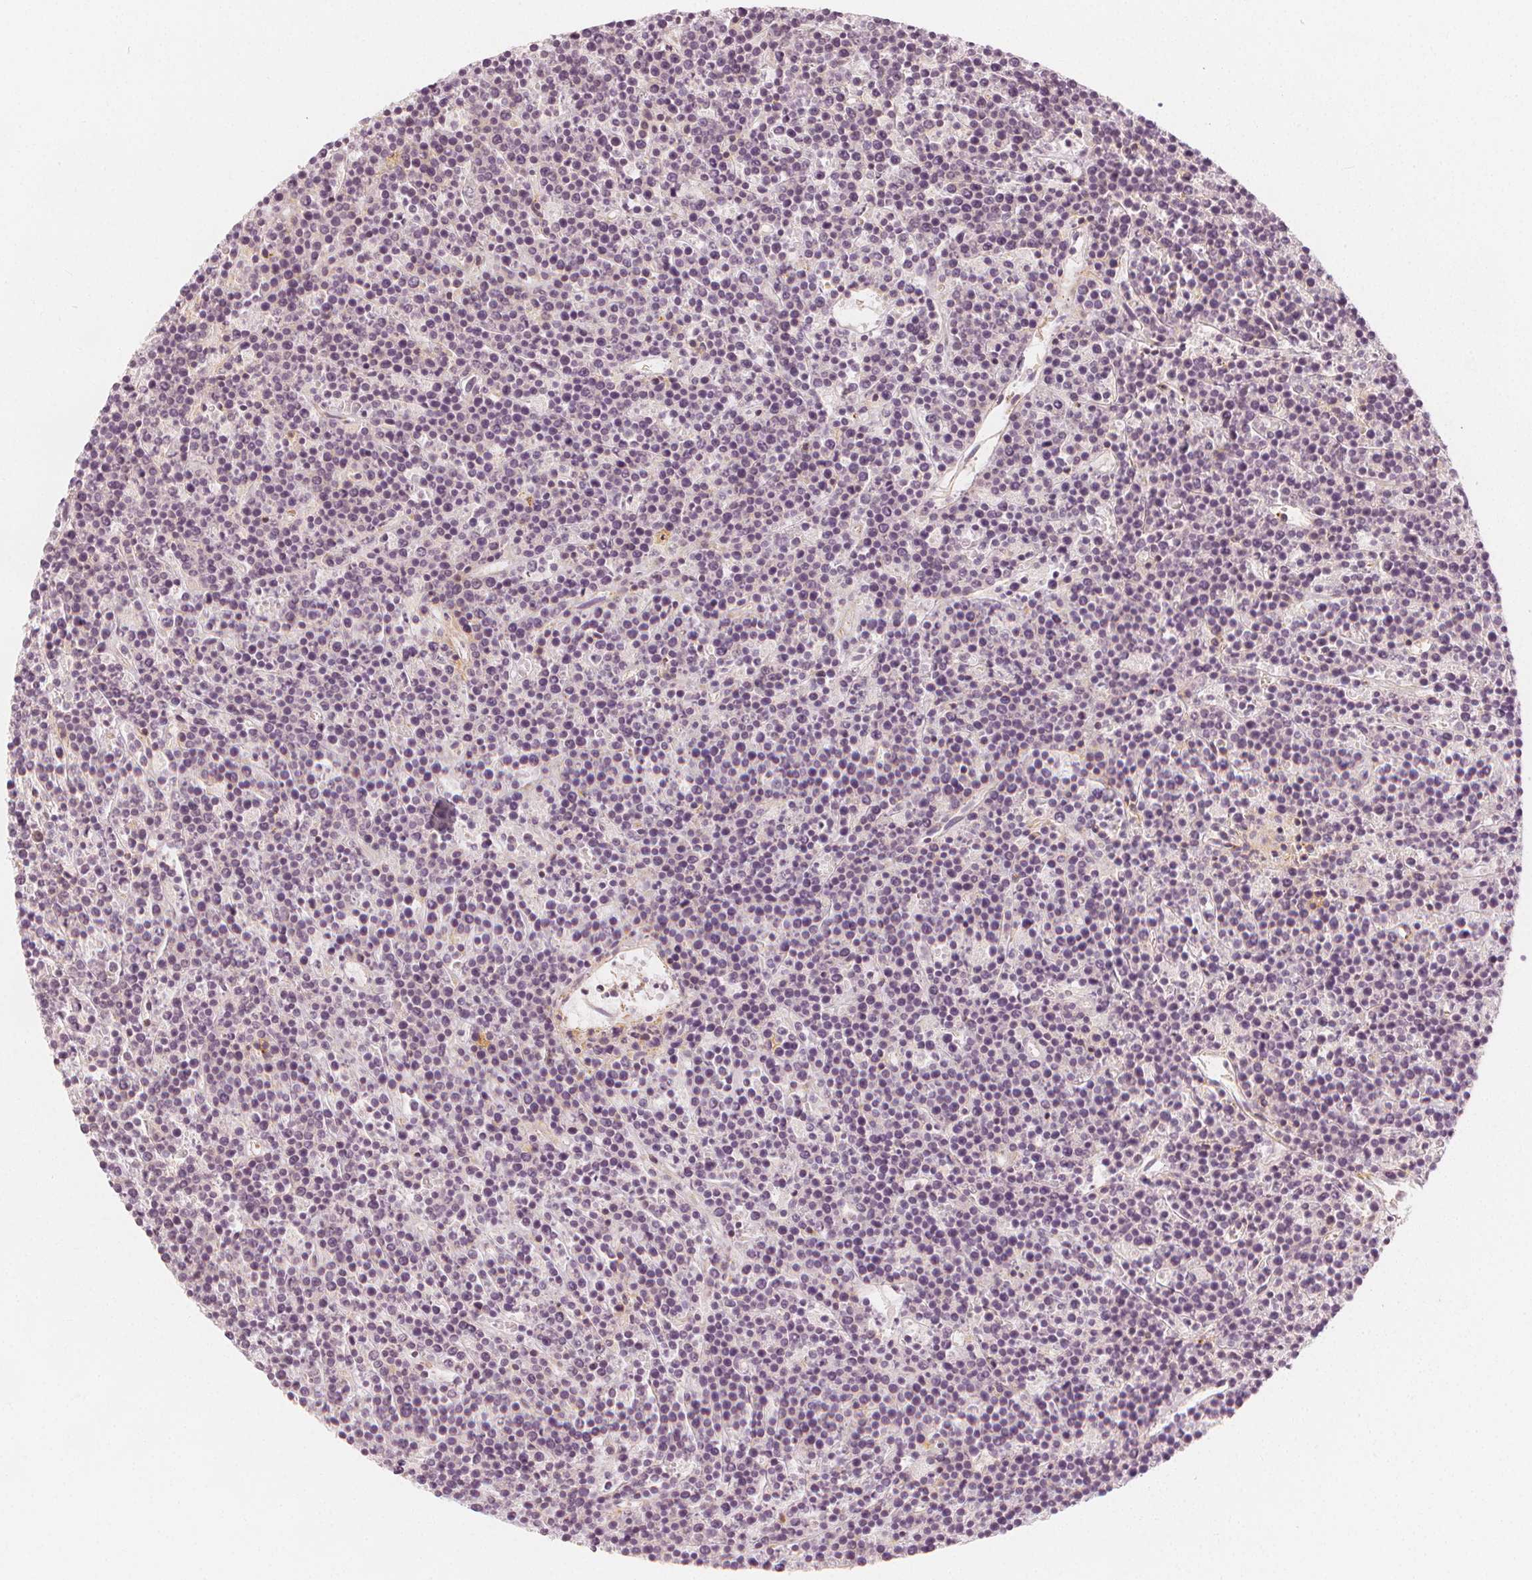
{"staining": {"intensity": "negative", "quantity": "none", "location": "none"}, "tissue": "lymphoma", "cell_type": "Tumor cells", "image_type": "cancer", "snomed": [{"axis": "morphology", "description": "Malignant lymphoma, non-Hodgkin's type, High grade"}, {"axis": "topography", "description": "Ovary"}], "caption": "Malignant lymphoma, non-Hodgkin's type (high-grade) was stained to show a protein in brown. There is no significant staining in tumor cells.", "gene": "ARHGAP26", "patient": {"sex": "female", "age": 56}}